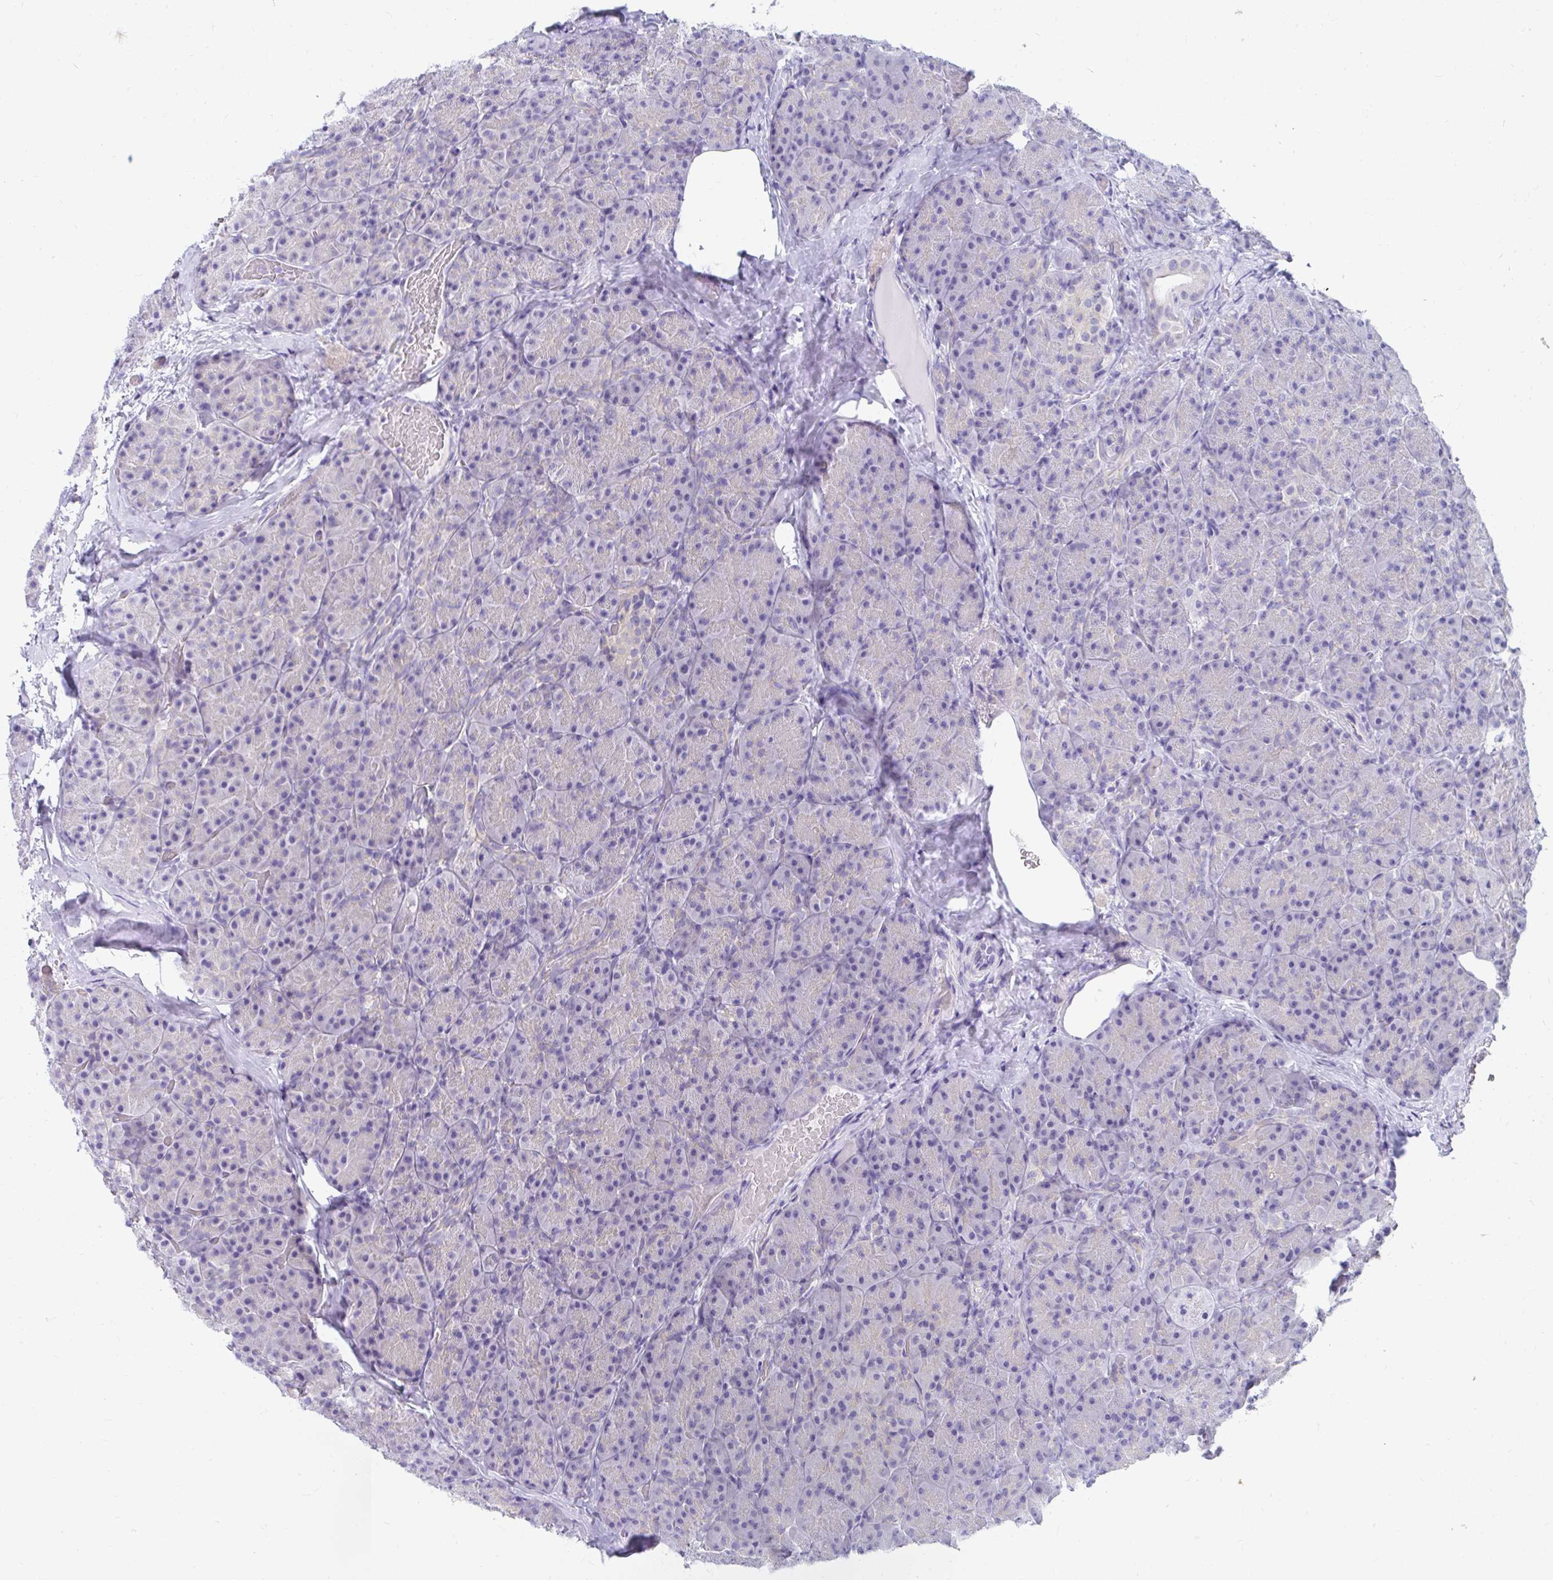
{"staining": {"intensity": "negative", "quantity": "none", "location": "none"}, "tissue": "pancreas", "cell_type": "Exocrine glandular cells", "image_type": "normal", "snomed": [{"axis": "morphology", "description": "Normal tissue, NOS"}, {"axis": "topography", "description": "Pancreas"}], "caption": "Histopathology image shows no protein positivity in exocrine glandular cells of benign pancreas.", "gene": "C19orf81", "patient": {"sex": "male", "age": 57}}